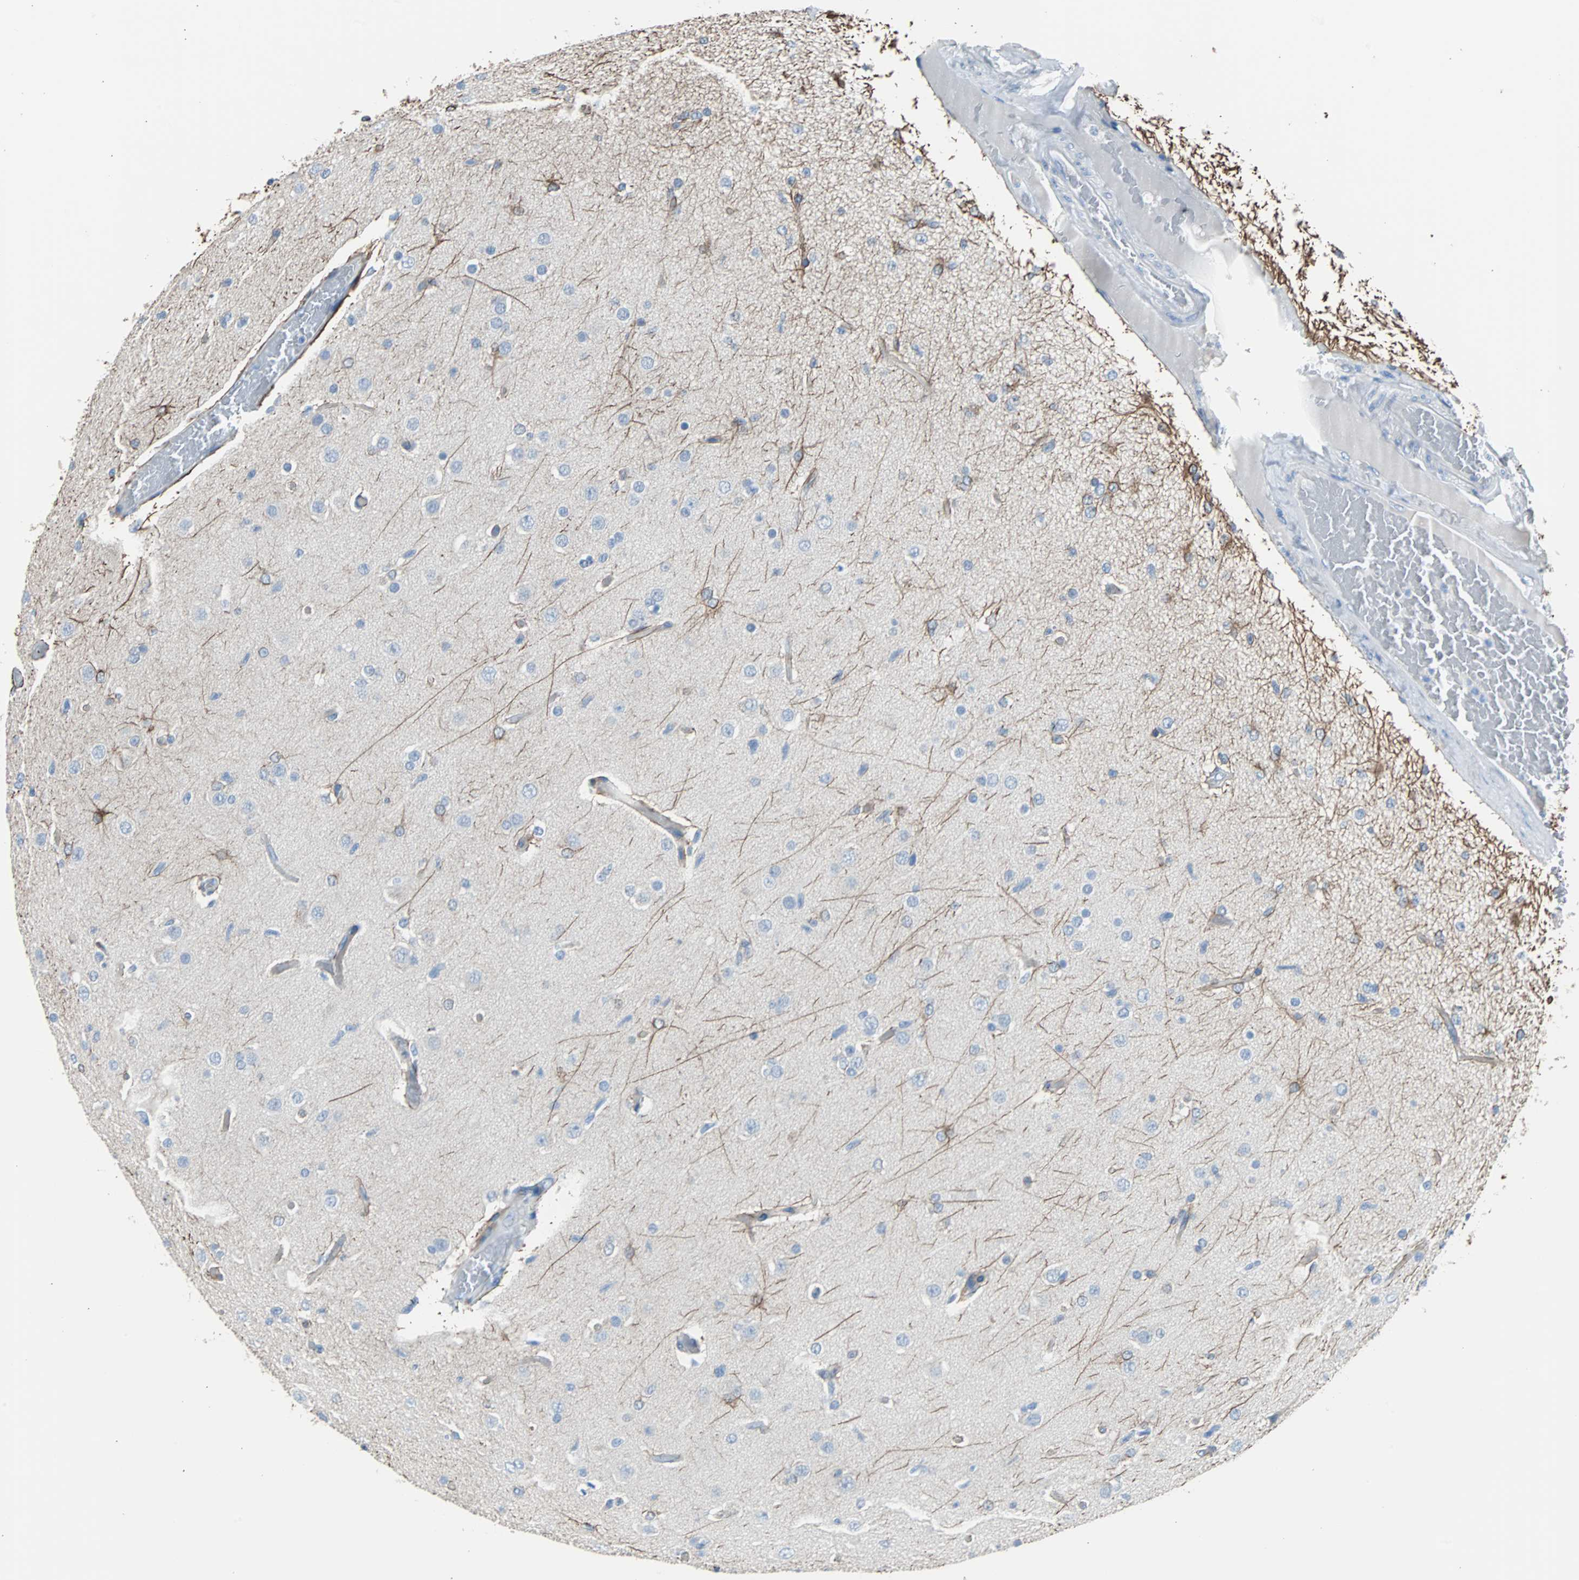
{"staining": {"intensity": "negative", "quantity": "none", "location": "none"}, "tissue": "glioma", "cell_type": "Tumor cells", "image_type": "cancer", "snomed": [{"axis": "morphology", "description": "Glioma, malignant, High grade"}, {"axis": "topography", "description": "Brain"}], "caption": "Immunohistochemistry photomicrograph of glioma stained for a protein (brown), which displays no expression in tumor cells.", "gene": "KRT7", "patient": {"sex": "male", "age": 33}}